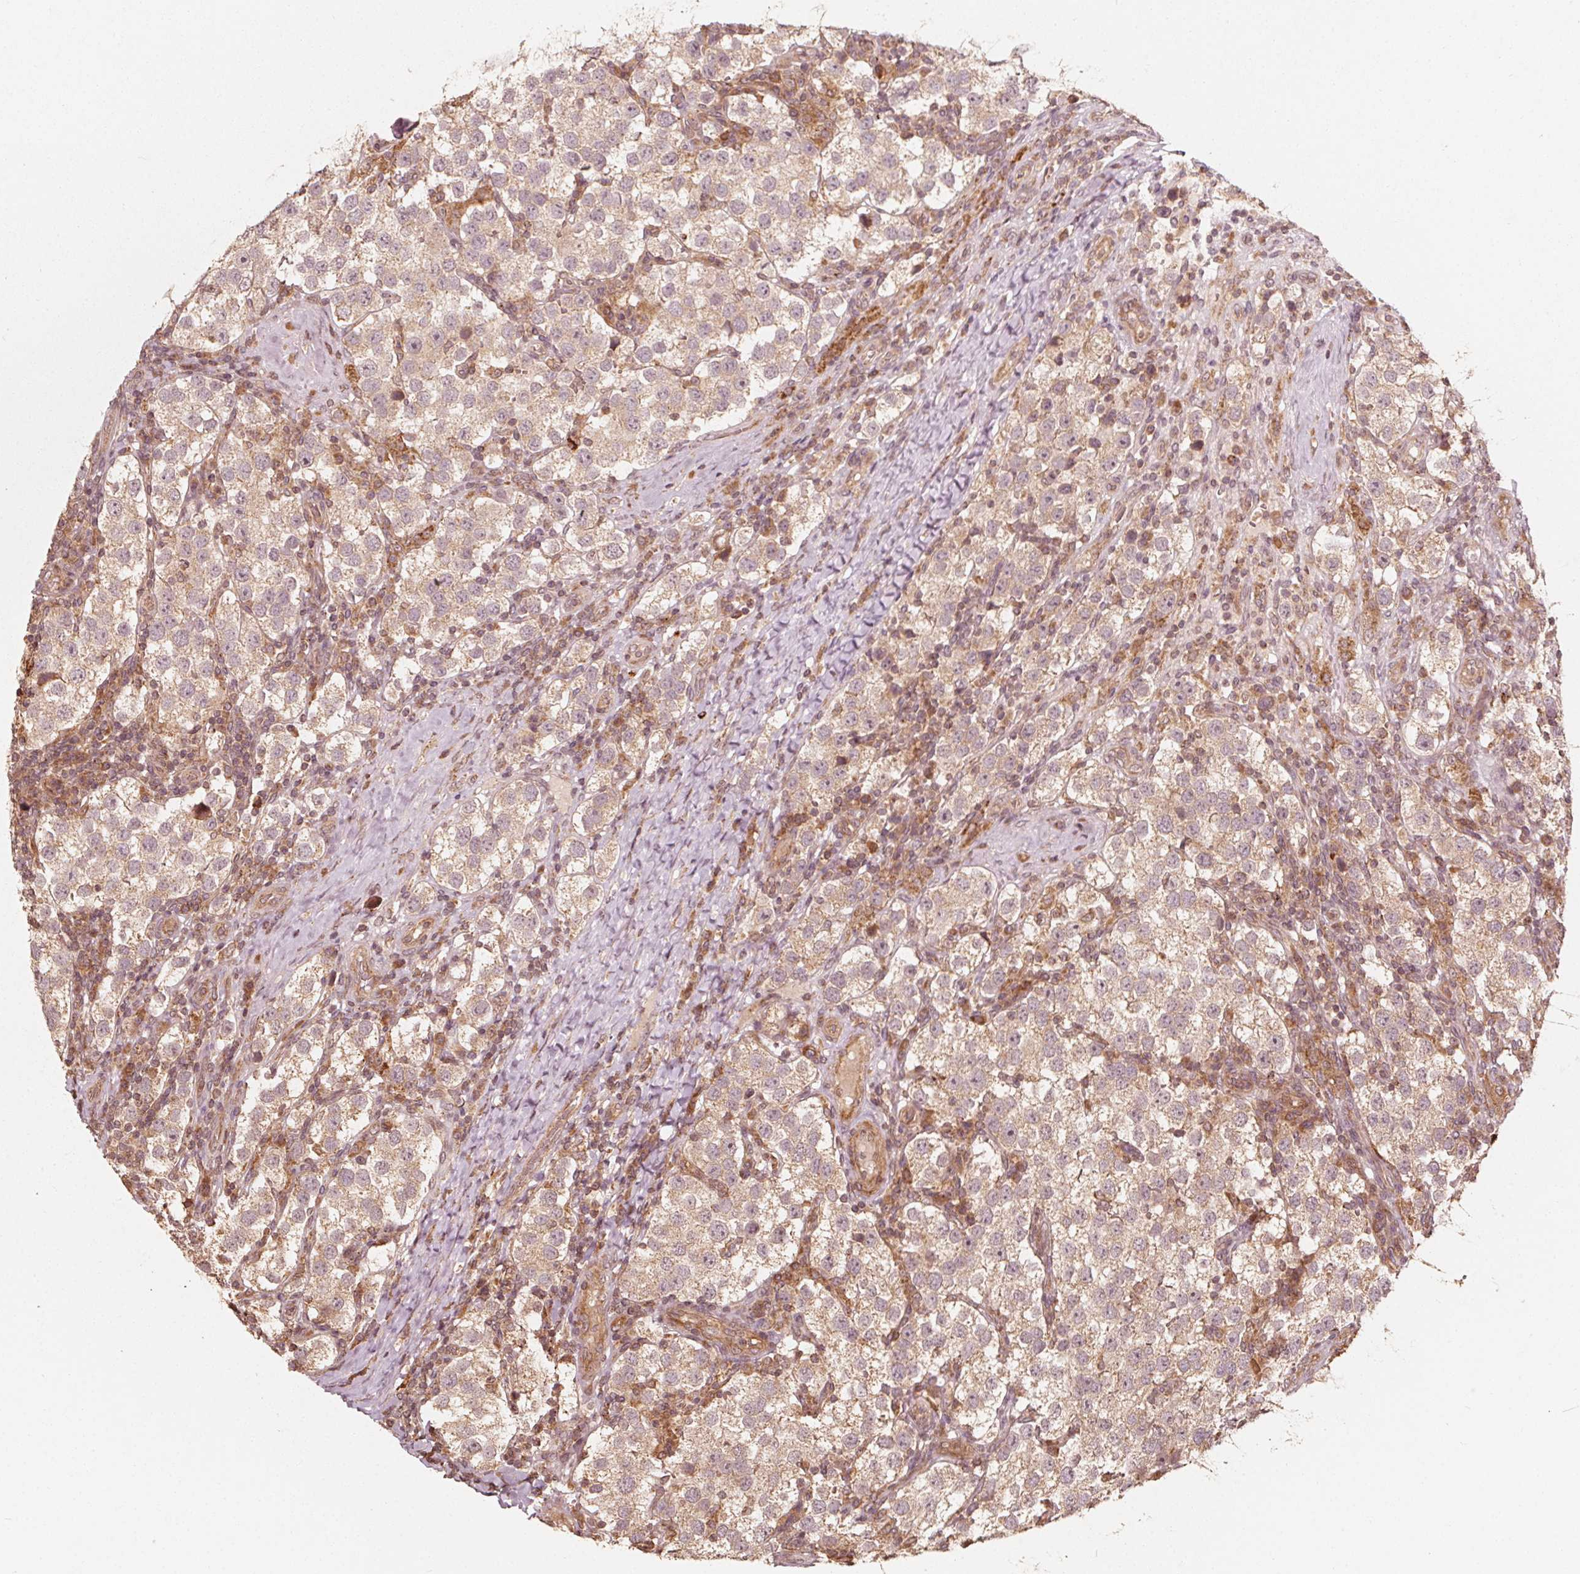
{"staining": {"intensity": "weak", "quantity": ">75%", "location": "cytoplasmic/membranous"}, "tissue": "testis cancer", "cell_type": "Tumor cells", "image_type": "cancer", "snomed": [{"axis": "morphology", "description": "Seminoma, NOS"}, {"axis": "topography", "description": "Testis"}], "caption": "This image reveals IHC staining of testis seminoma, with low weak cytoplasmic/membranous staining in about >75% of tumor cells.", "gene": "NPC1", "patient": {"sex": "male", "age": 37}}